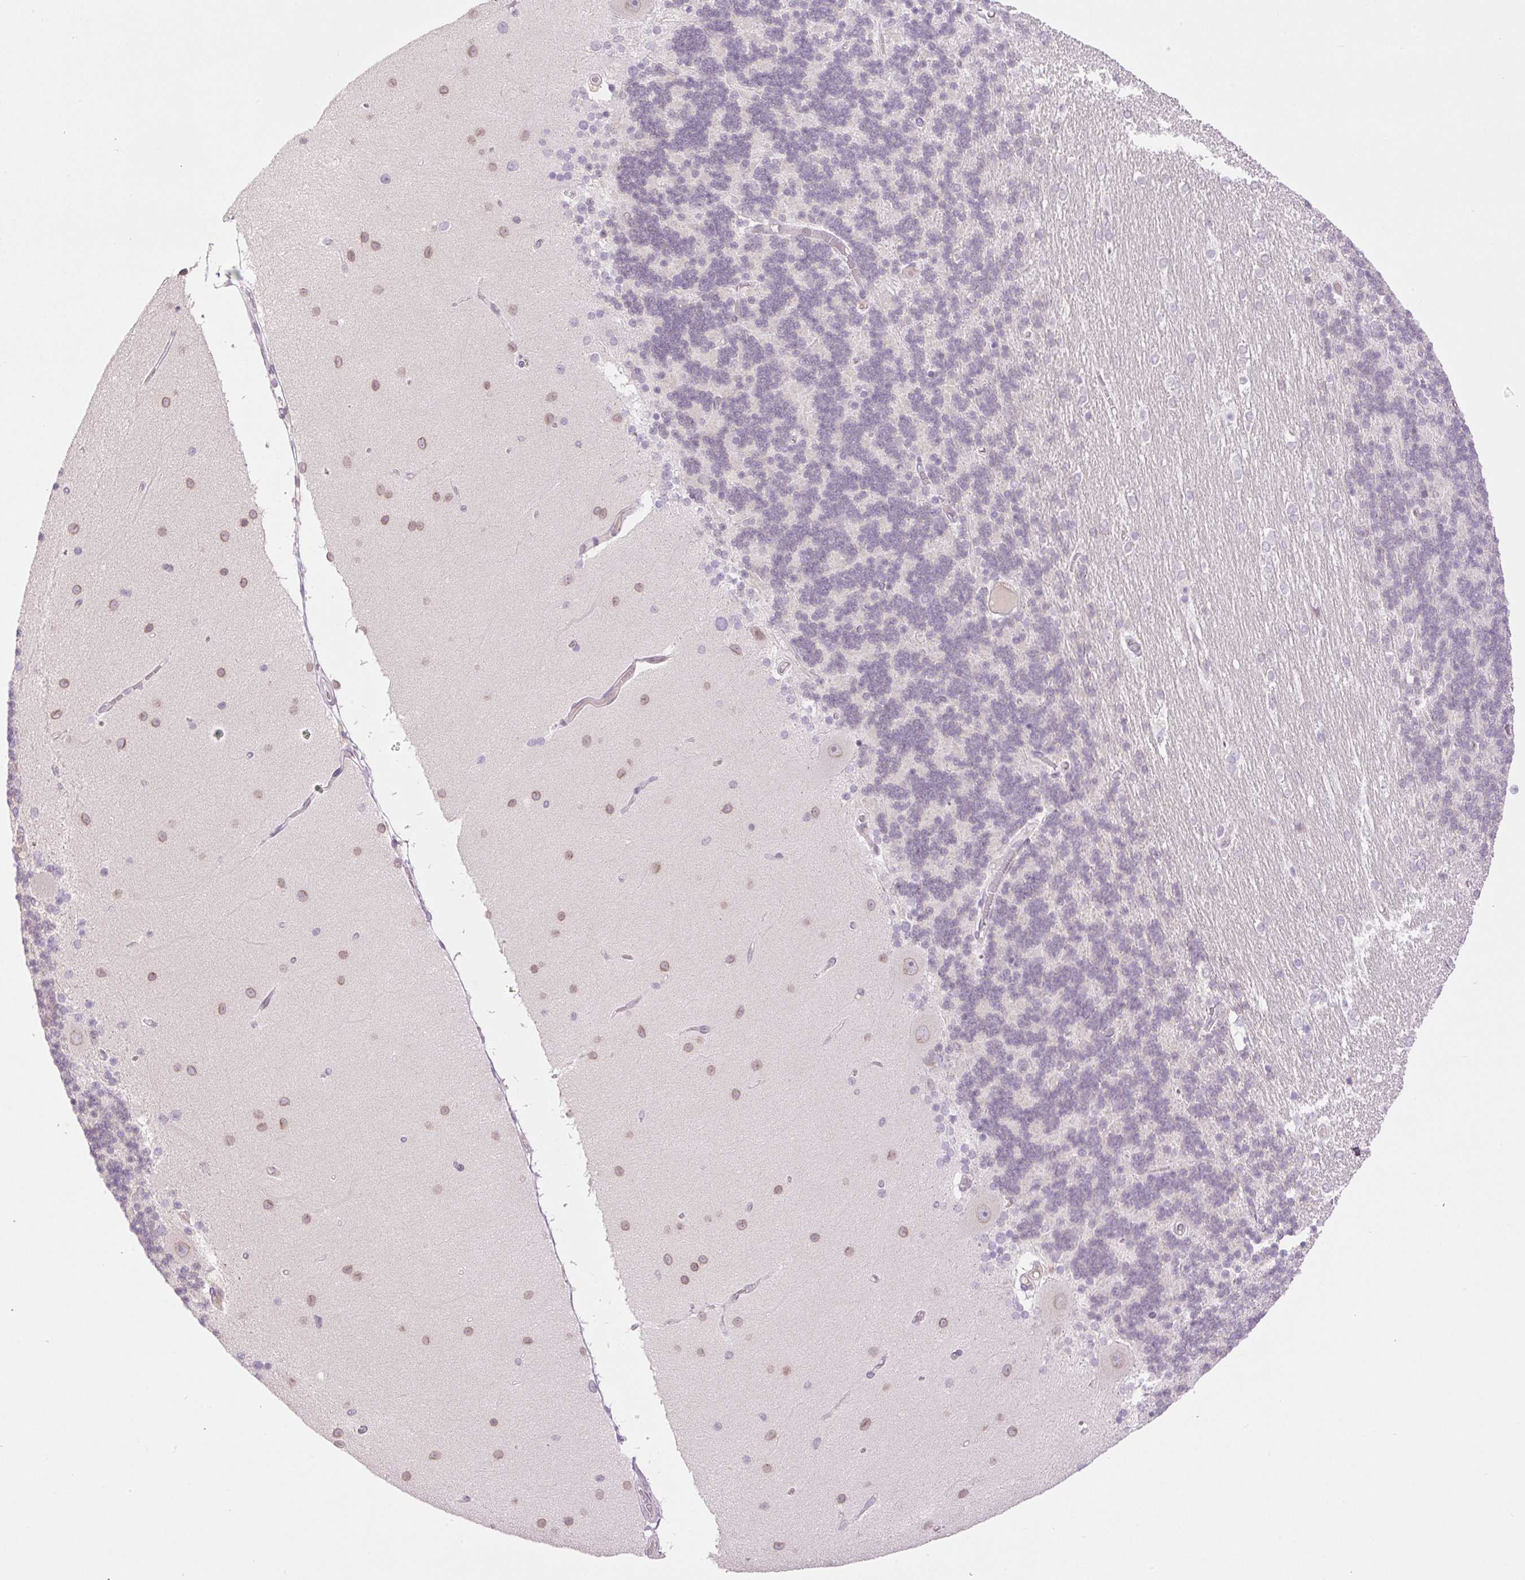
{"staining": {"intensity": "negative", "quantity": "none", "location": "none"}, "tissue": "cerebellum", "cell_type": "Cells in granular layer", "image_type": "normal", "snomed": [{"axis": "morphology", "description": "Normal tissue, NOS"}, {"axis": "topography", "description": "Cerebellum"}], "caption": "A high-resolution image shows immunohistochemistry (IHC) staining of benign cerebellum, which demonstrates no significant positivity in cells in granular layer. Nuclei are stained in blue.", "gene": "TBX15", "patient": {"sex": "female", "age": 54}}